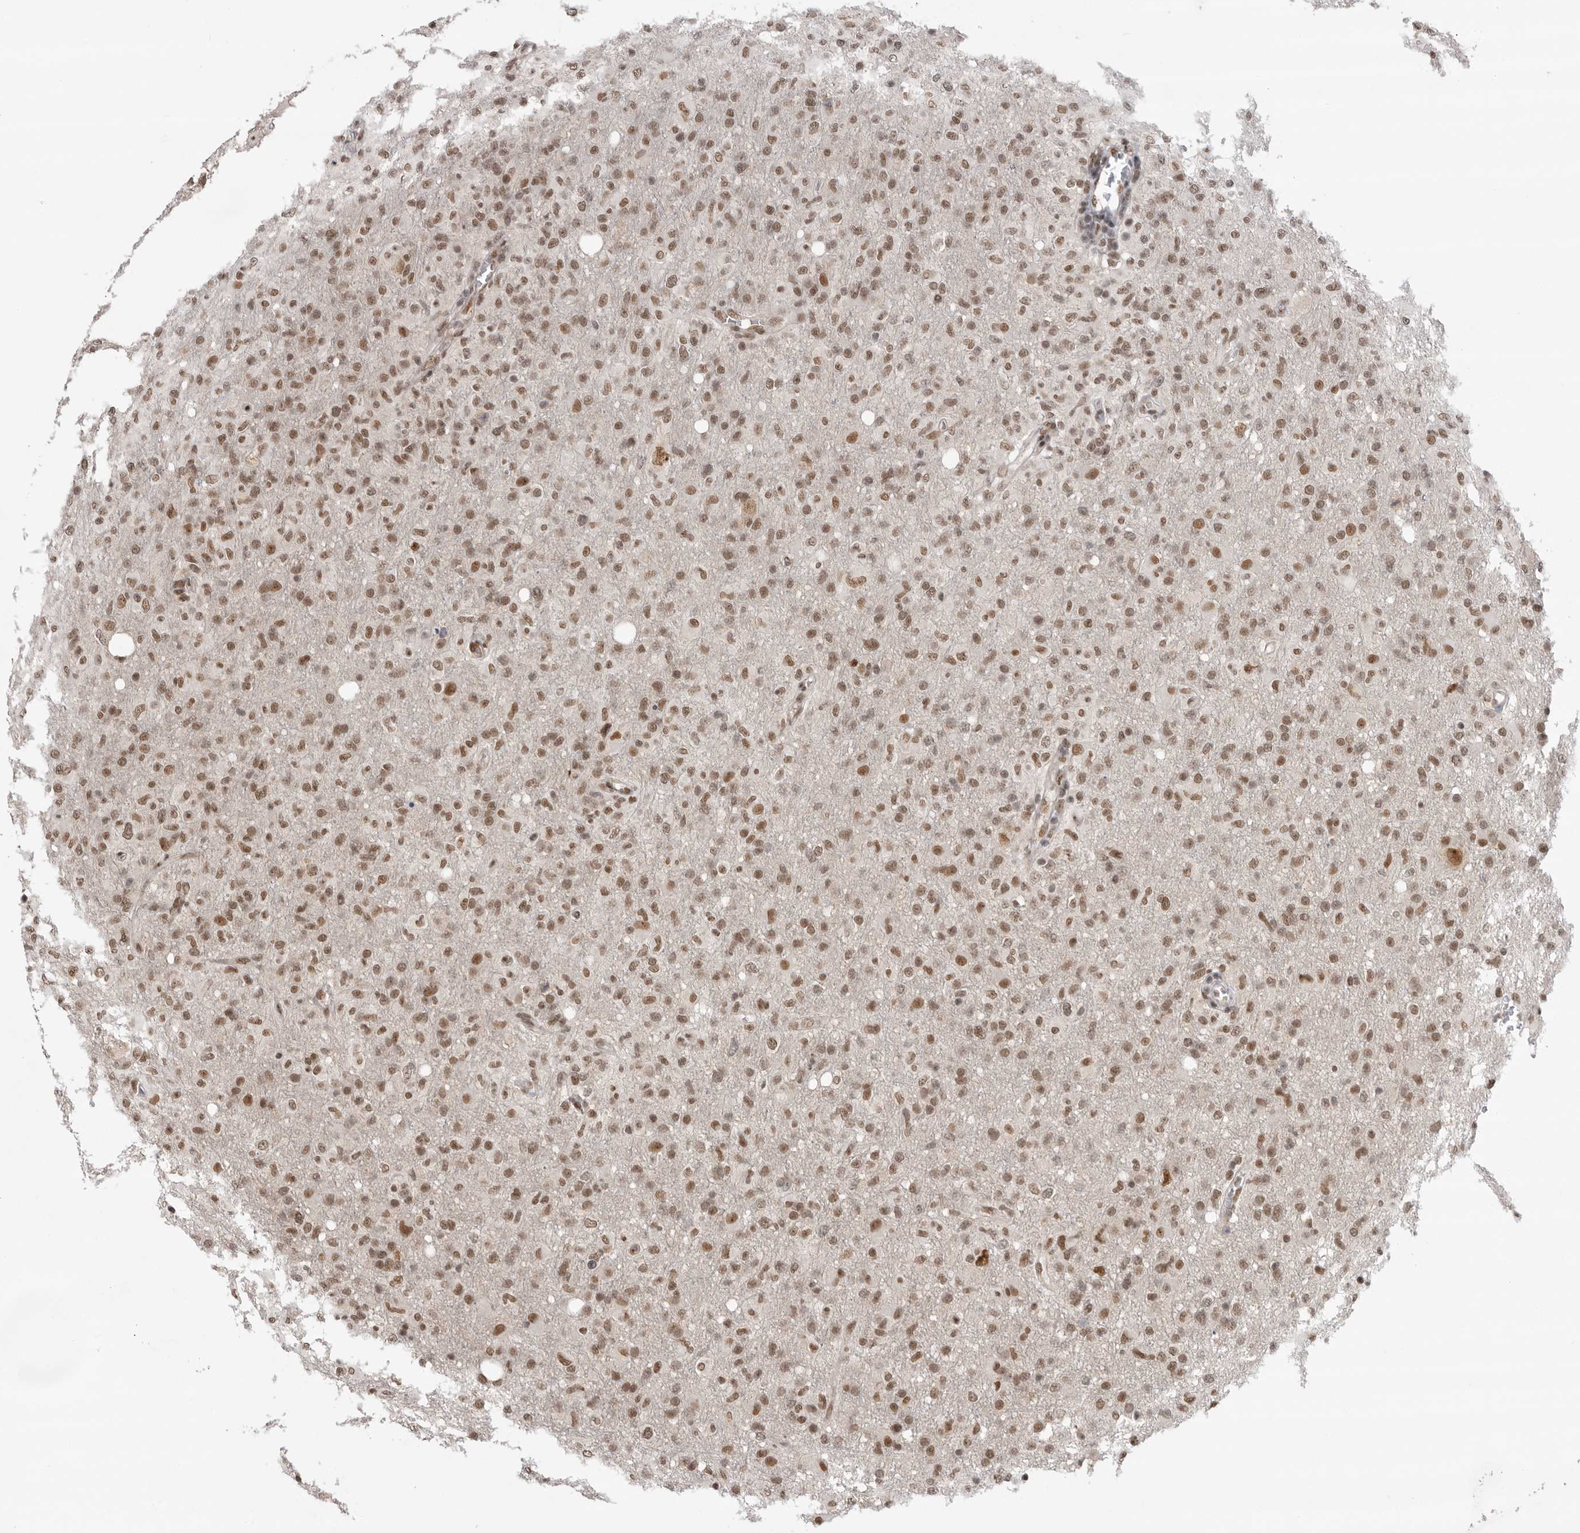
{"staining": {"intensity": "moderate", "quantity": ">75%", "location": "nuclear"}, "tissue": "glioma", "cell_type": "Tumor cells", "image_type": "cancer", "snomed": [{"axis": "morphology", "description": "Glioma, malignant, High grade"}, {"axis": "topography", "description": "Brain"}], "caption": "An immunohistochemistry image of neoplastic tissue is shown. Protein staining in brown labels moderate nuclear positivity in glioma within tumor cells. The staining was performed using DAB, with brown indicating positive protein expression. Nuclei are stained blue with hematoxylin.", "gene": "ZNF830", "patient": {"sex": "female", "age": 57}}